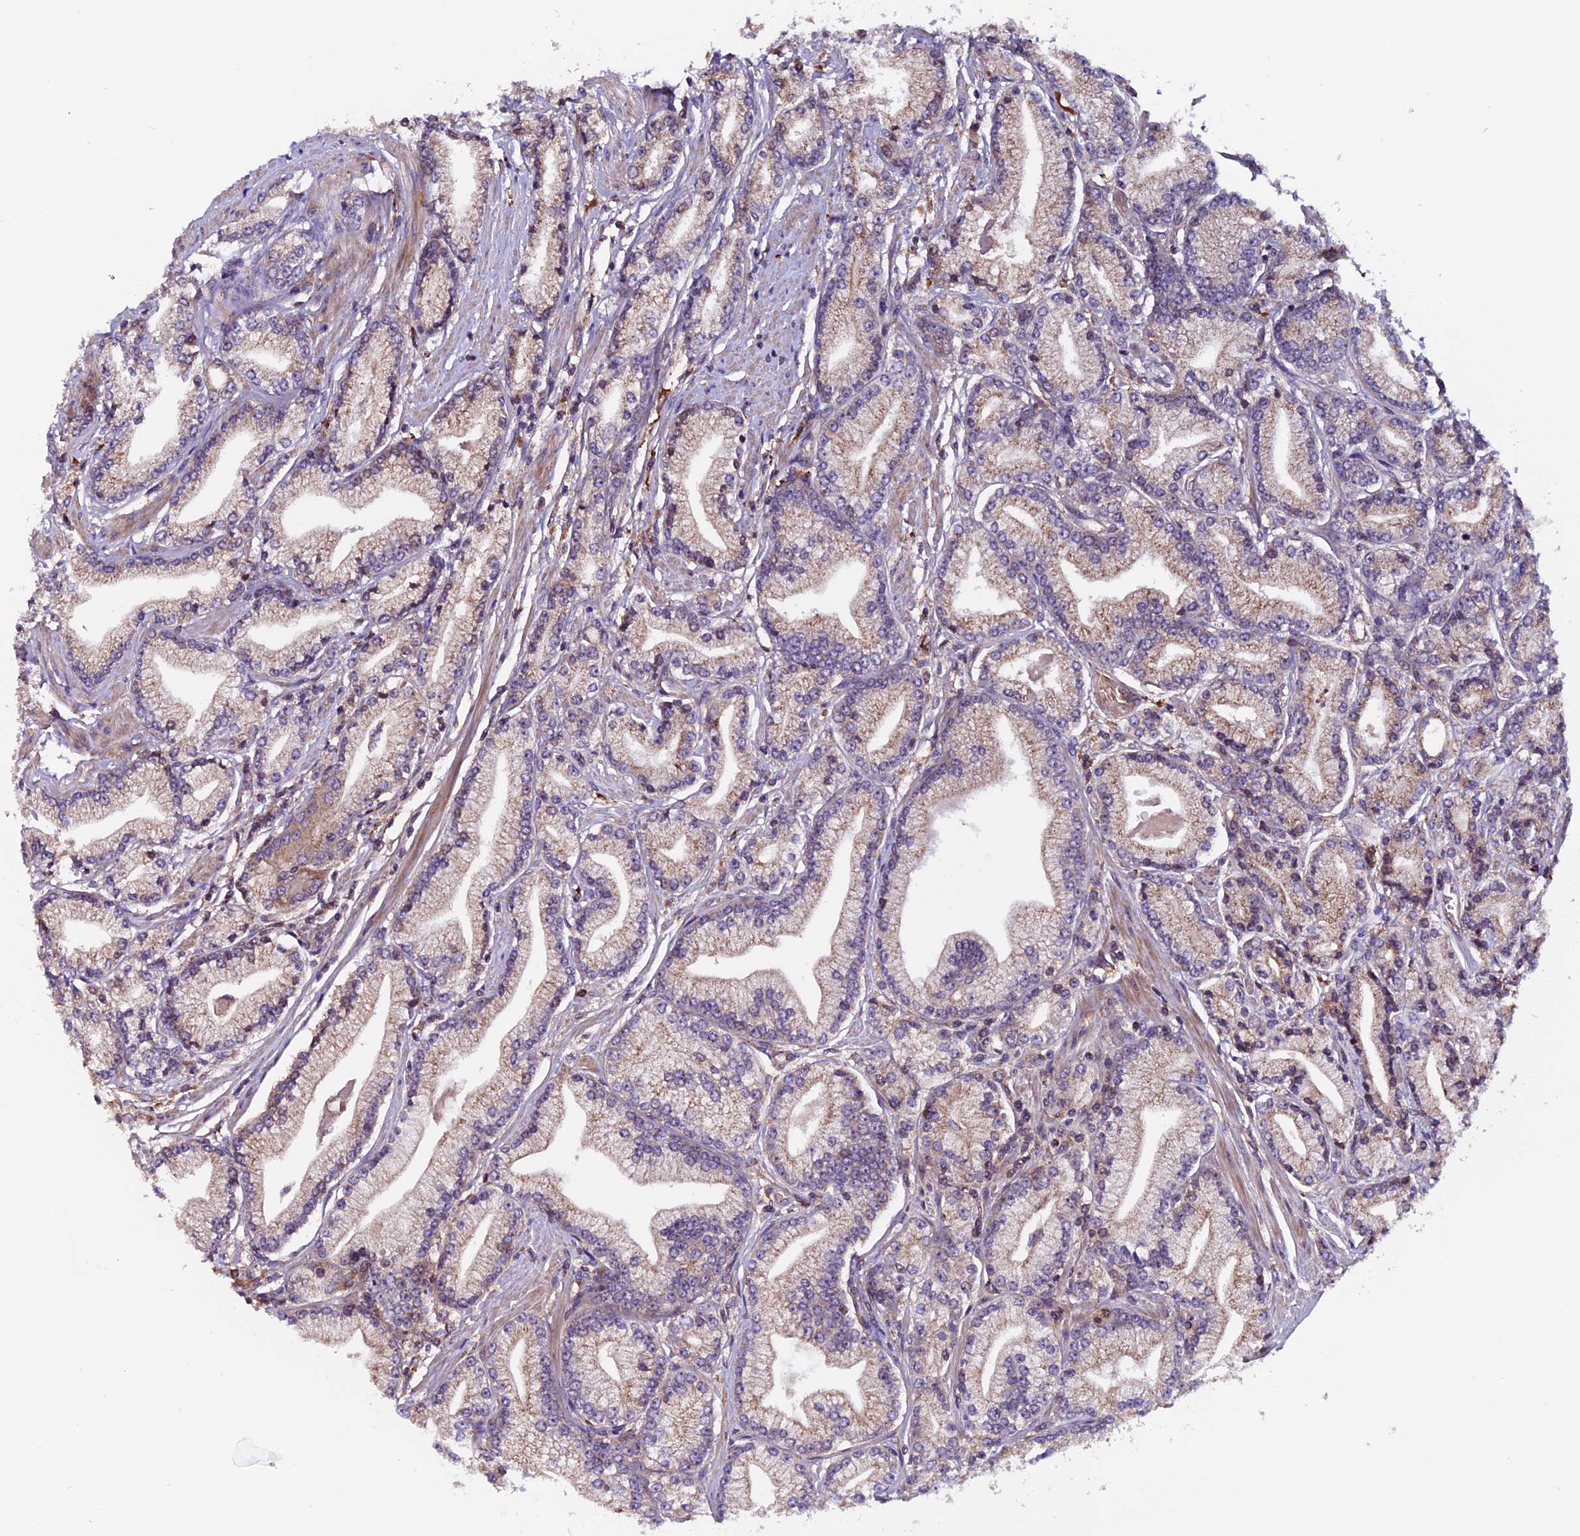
{"staining": {"intensity": "weak", "quantity": "25%-75%", "location": "cytoplasmic/membranous"}, "tissue": "prostate cancer", "cell_type": "Tumor cells", "image_type": "cancer", "snomed": [{"axis": "morphology", "description": "Adenocarcinoma, High grade"}, {"axis": "topography", "description": "Prostate"}], "caption": "Prostate adenocarcinoma (high-grade) stained with immunohistochemistry (IHC) exhibits weak cytoplasmic/membranous staining in about 25%-75% of tumor cells.", "gene": "ZNF598", "patient": {"sex": "male", "age": 67}}